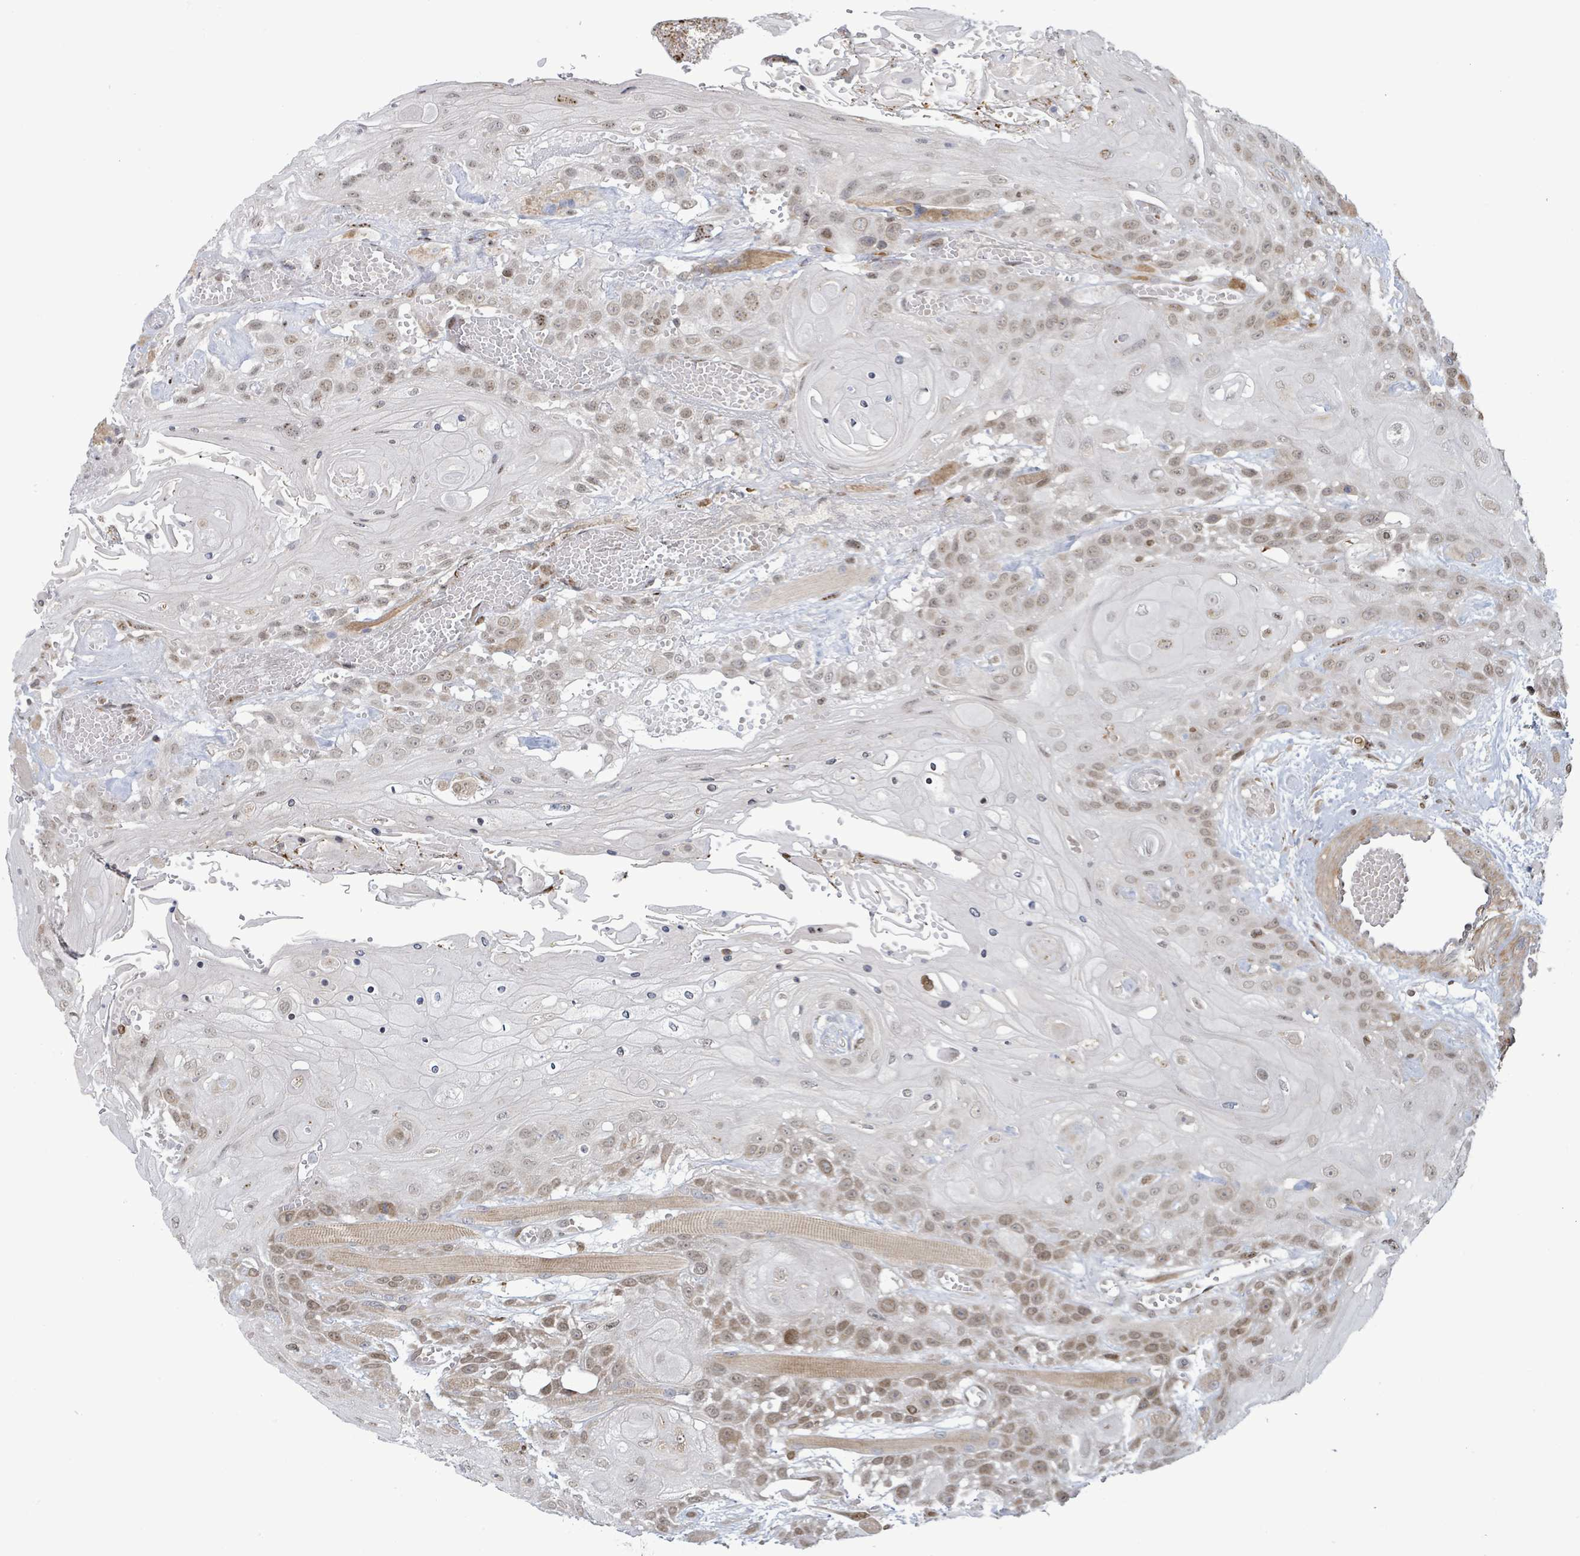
{"staining": {"intensity": "weak", "quantity": "25%-75%", "location": "nuclear"}, "tissue": "head and neck cancer", "cell_type": "Tumor cells", "image_type": "cancer", "snomed": [{"axis": "morphology", "description": "Squamous cell carcinoma, NOS"}, {"axis": "topography", "description": "Head-Neck"}], "caption": "Immunohistochemical staining of human head and neck squamous cell carcinoma reveals weak nuclear protein expression in about 25%-75% of tumor cells. (Brightfield microscopy of DAB IHC at high magnification).", "gene": "SBF2", "patient": {"sex": "female", "age": 43}}